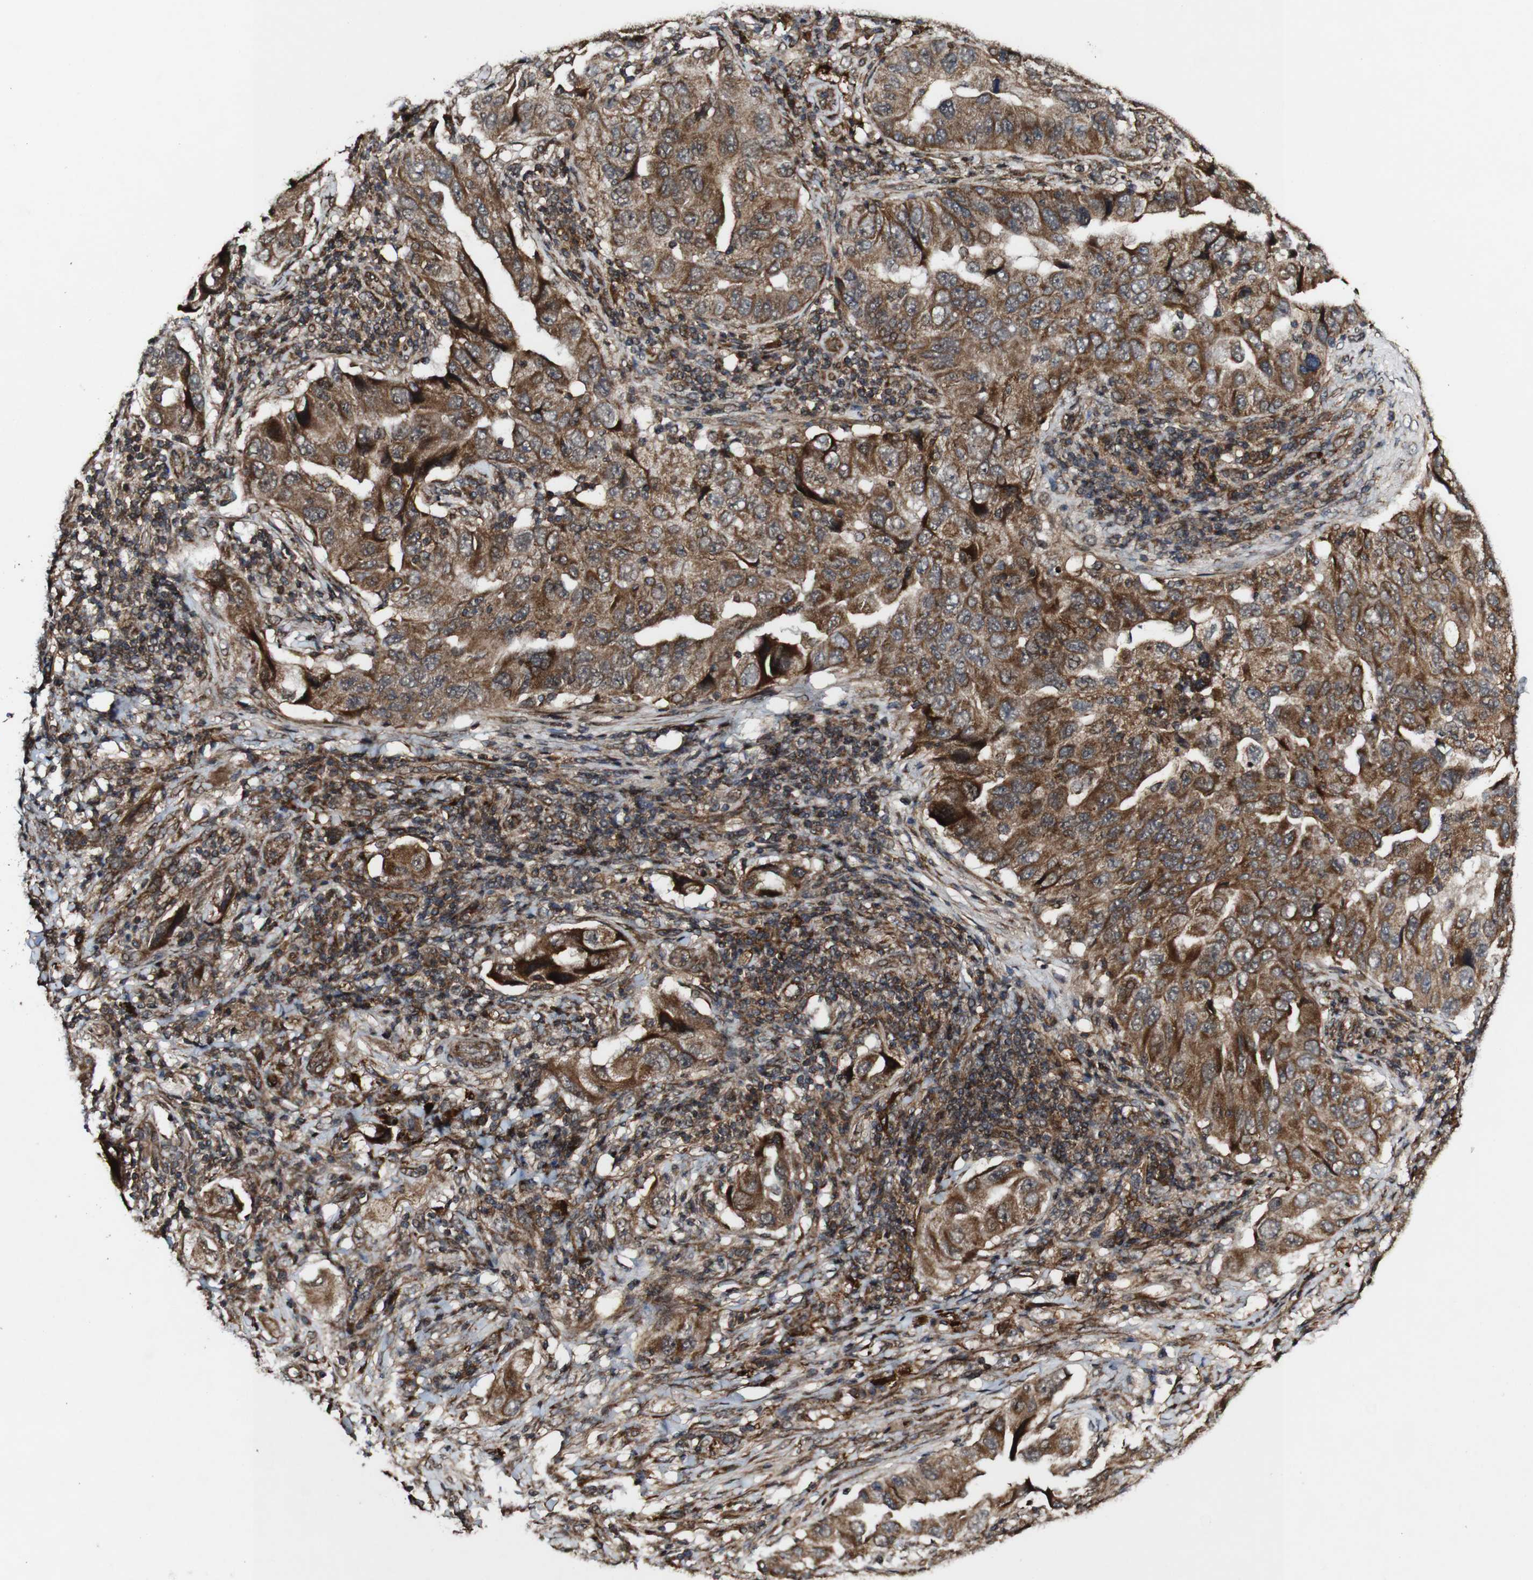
{"staining": {"intensity": "strong", "quantity": ">75%", "location": "cytoplasmic/membranous"}, "tissue": "lung cancer", "cell_type": "Tumor cells", "image_type": "cancer", "snomed": [{"axis": "morphology", "description": "Adenocarcinoma, NOS"}, {"axis": "topography", "description": "Lung"}], "caption": "Lung adenocarcinoma was stained to show a protein in brown. There is high levels of strong cytoplasmic/membranous expression in about >75% of tumor cells. (DAB (3,3'-diaminobenzidine) IHC, brown staining for protein, blue staining for nuclei).", "gene": "BTN3A3", "patient": {"sex": "female", "age": 44}}